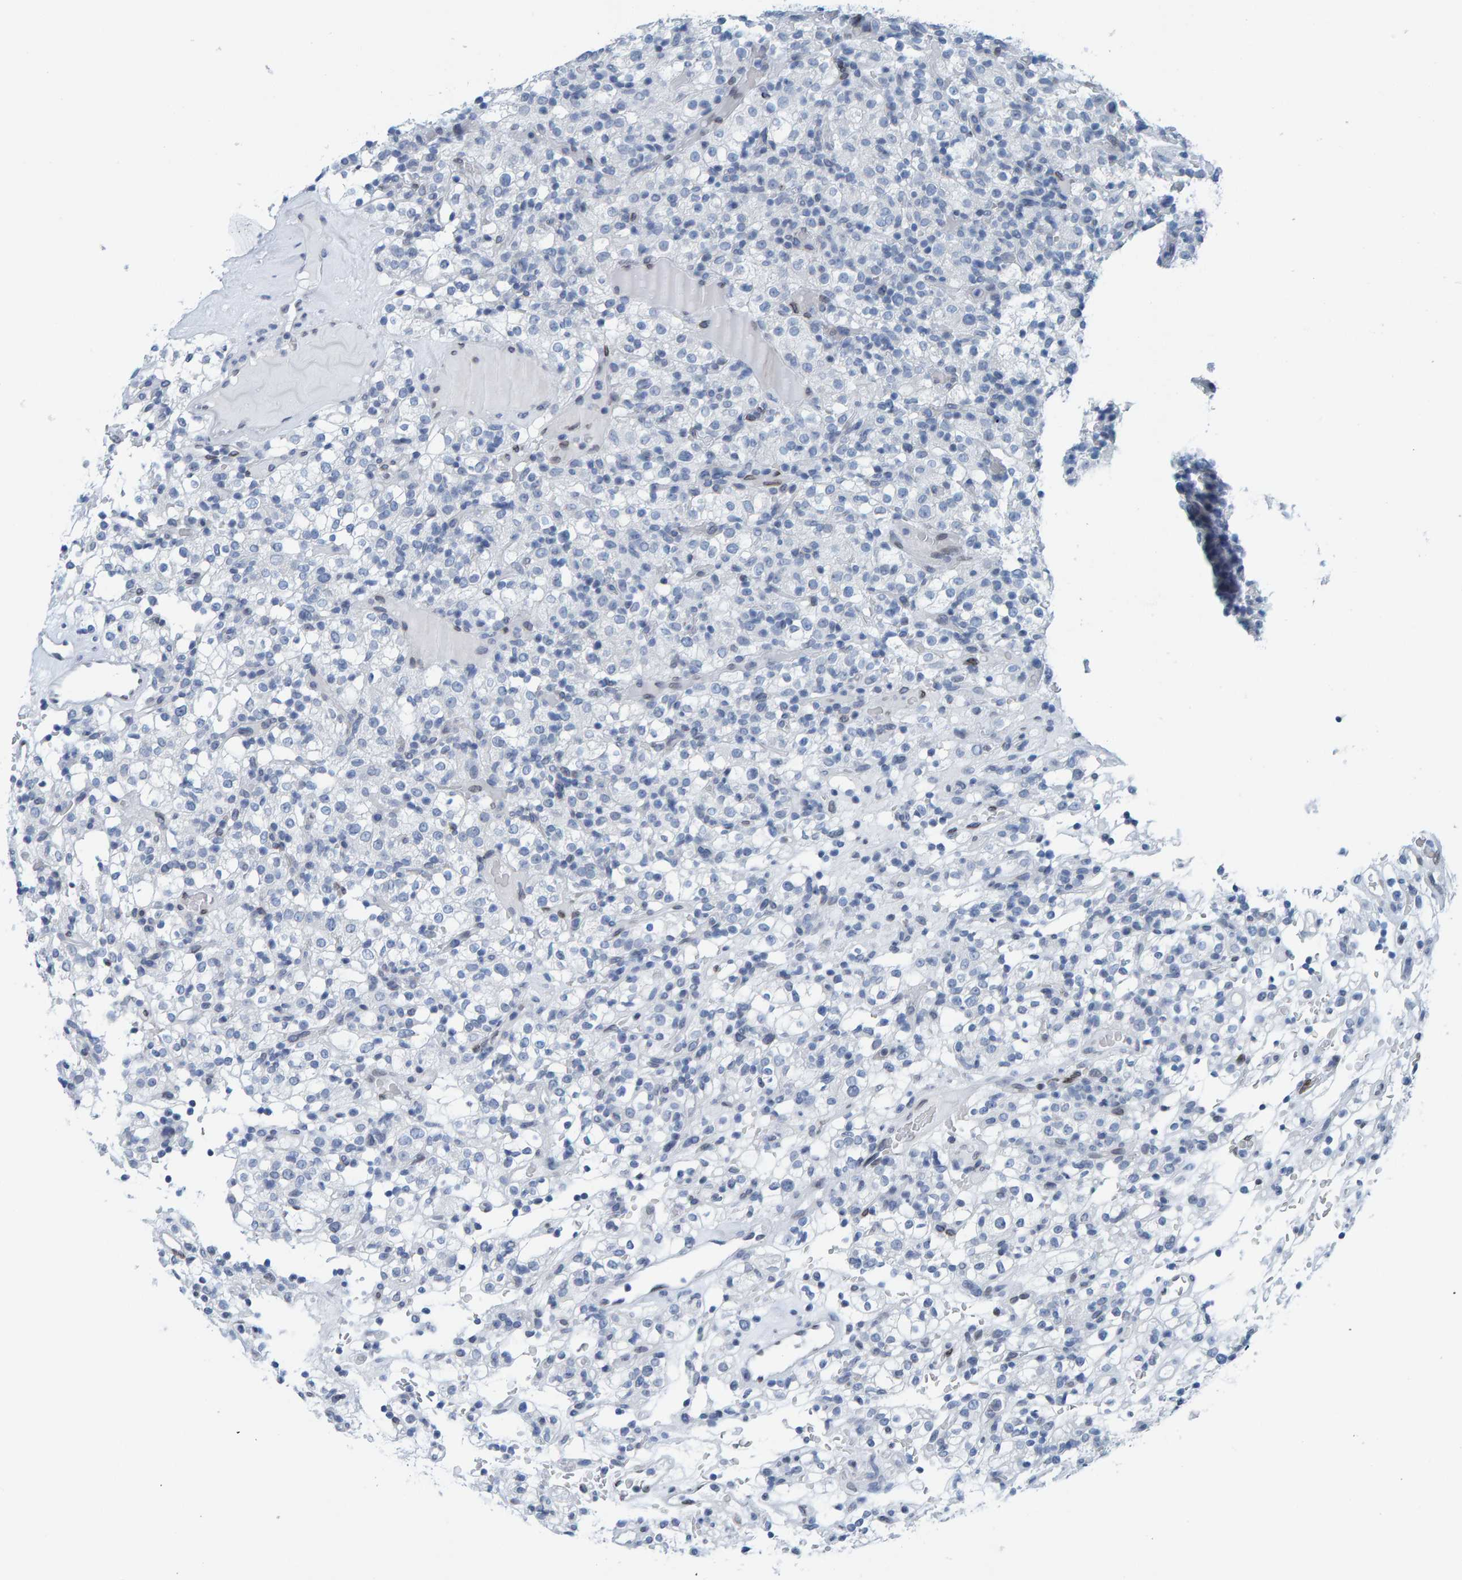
{"staining": {"intensity": "negative", "quantity": "none", "location": "none"}, "tissue": "renal cancer", "cell_type": "Tumor cells", "image_type": "cancer", "snomed": [{"axis": "morphology", "description": "Normal tissue, NOS"}, {"axis": "morphology", "description": "Adenocarcinoma, NOS"}, {"axis": "topography", "description": "Kidney"}], "caption": "This is an immunohistochemistry micrograph of renal adenocarcinoma. There is no positivity in tumor cells.", "gene": "LMNB2", "patient": {"sex": "female", "age": 72}}